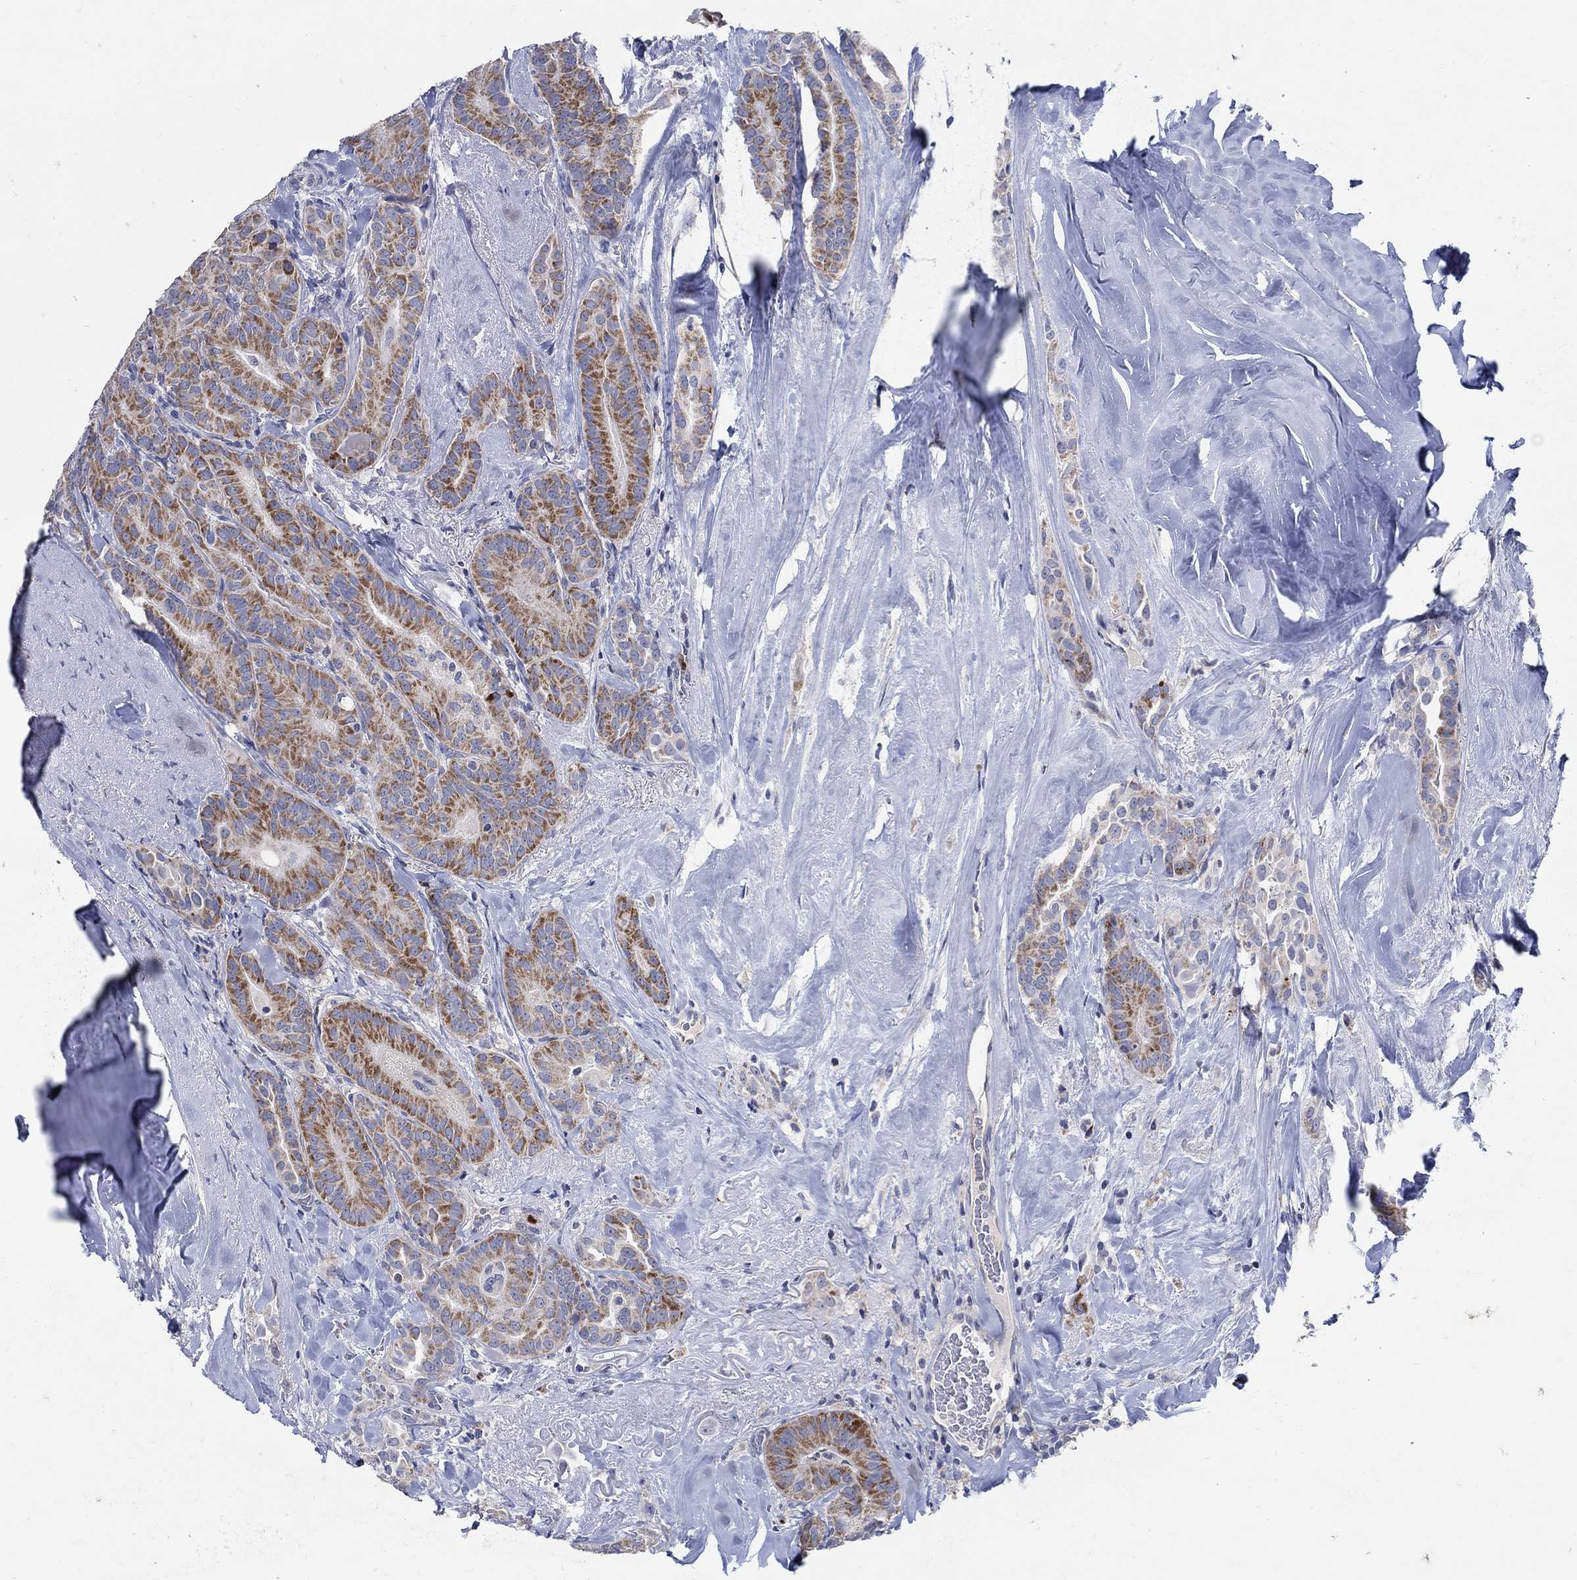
{"staining": {"intensity": "moderate", "quantity": ">75%", "location": "cytoplasmic/membranous"}, "tissue": "thyroid cancer", "cell_type": "Tumor cells", "image_type": "cancer", "snomed": [{"axis": "morphology", "description": "Papillary adenocarcinoma, NOS"}, {"axis": "topography", "description": "Thyroid gland"}], "caption": "Protein expression analysis of thyroid papillary adenocarcinoma shows moderate cytoplasmic/membranous staining in approximately >75% of tumor cells. (DAB IHC, brown staining for protein, blue staining for nuclei).", "gene": "HMX2", "patient": {"sex": "male", "age": 61}}